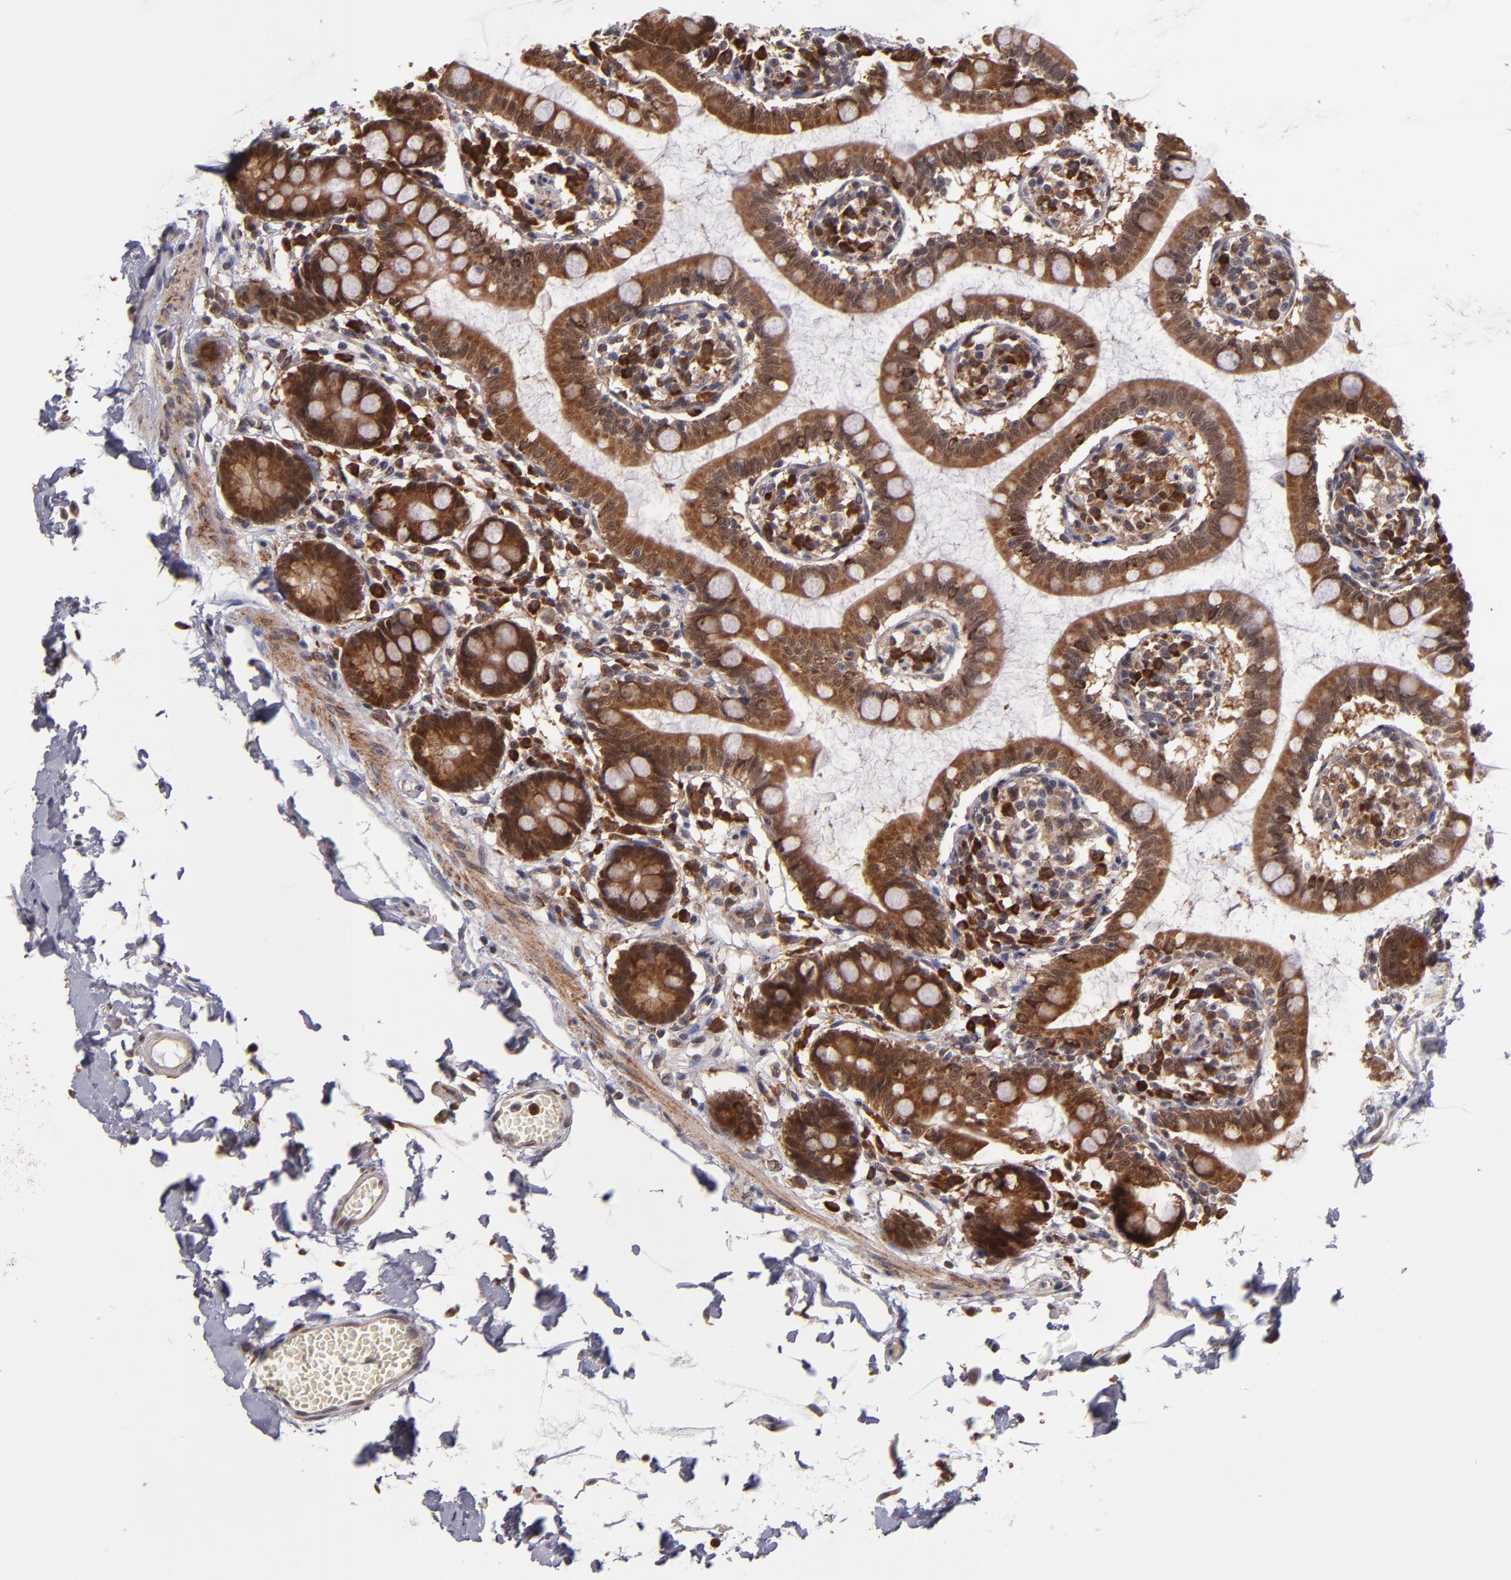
{"staining": {"intensity": "strong", "quantity": ">75%", "location": "cytoplasmic/membranous"}, "tissue": "small intestine", "cell_type": "Glandular cells", "image_type": "normal", "snomed": [{"axis": "morphology", "description": "Normal tissue, NOS"}, {"axis": "topography", "description": "Small intestine"}], "caption": "A photomicrograph of small intestine stained for a protein exhibits strong cytoplasmic/membranous brown staining in glandular cells. Immunohistochemistry (ihc) stains the protein of interest in brown and the nuclei are stained blue.", "gene": "CASP1", "patient": {"sex": "female", "age": 61}}